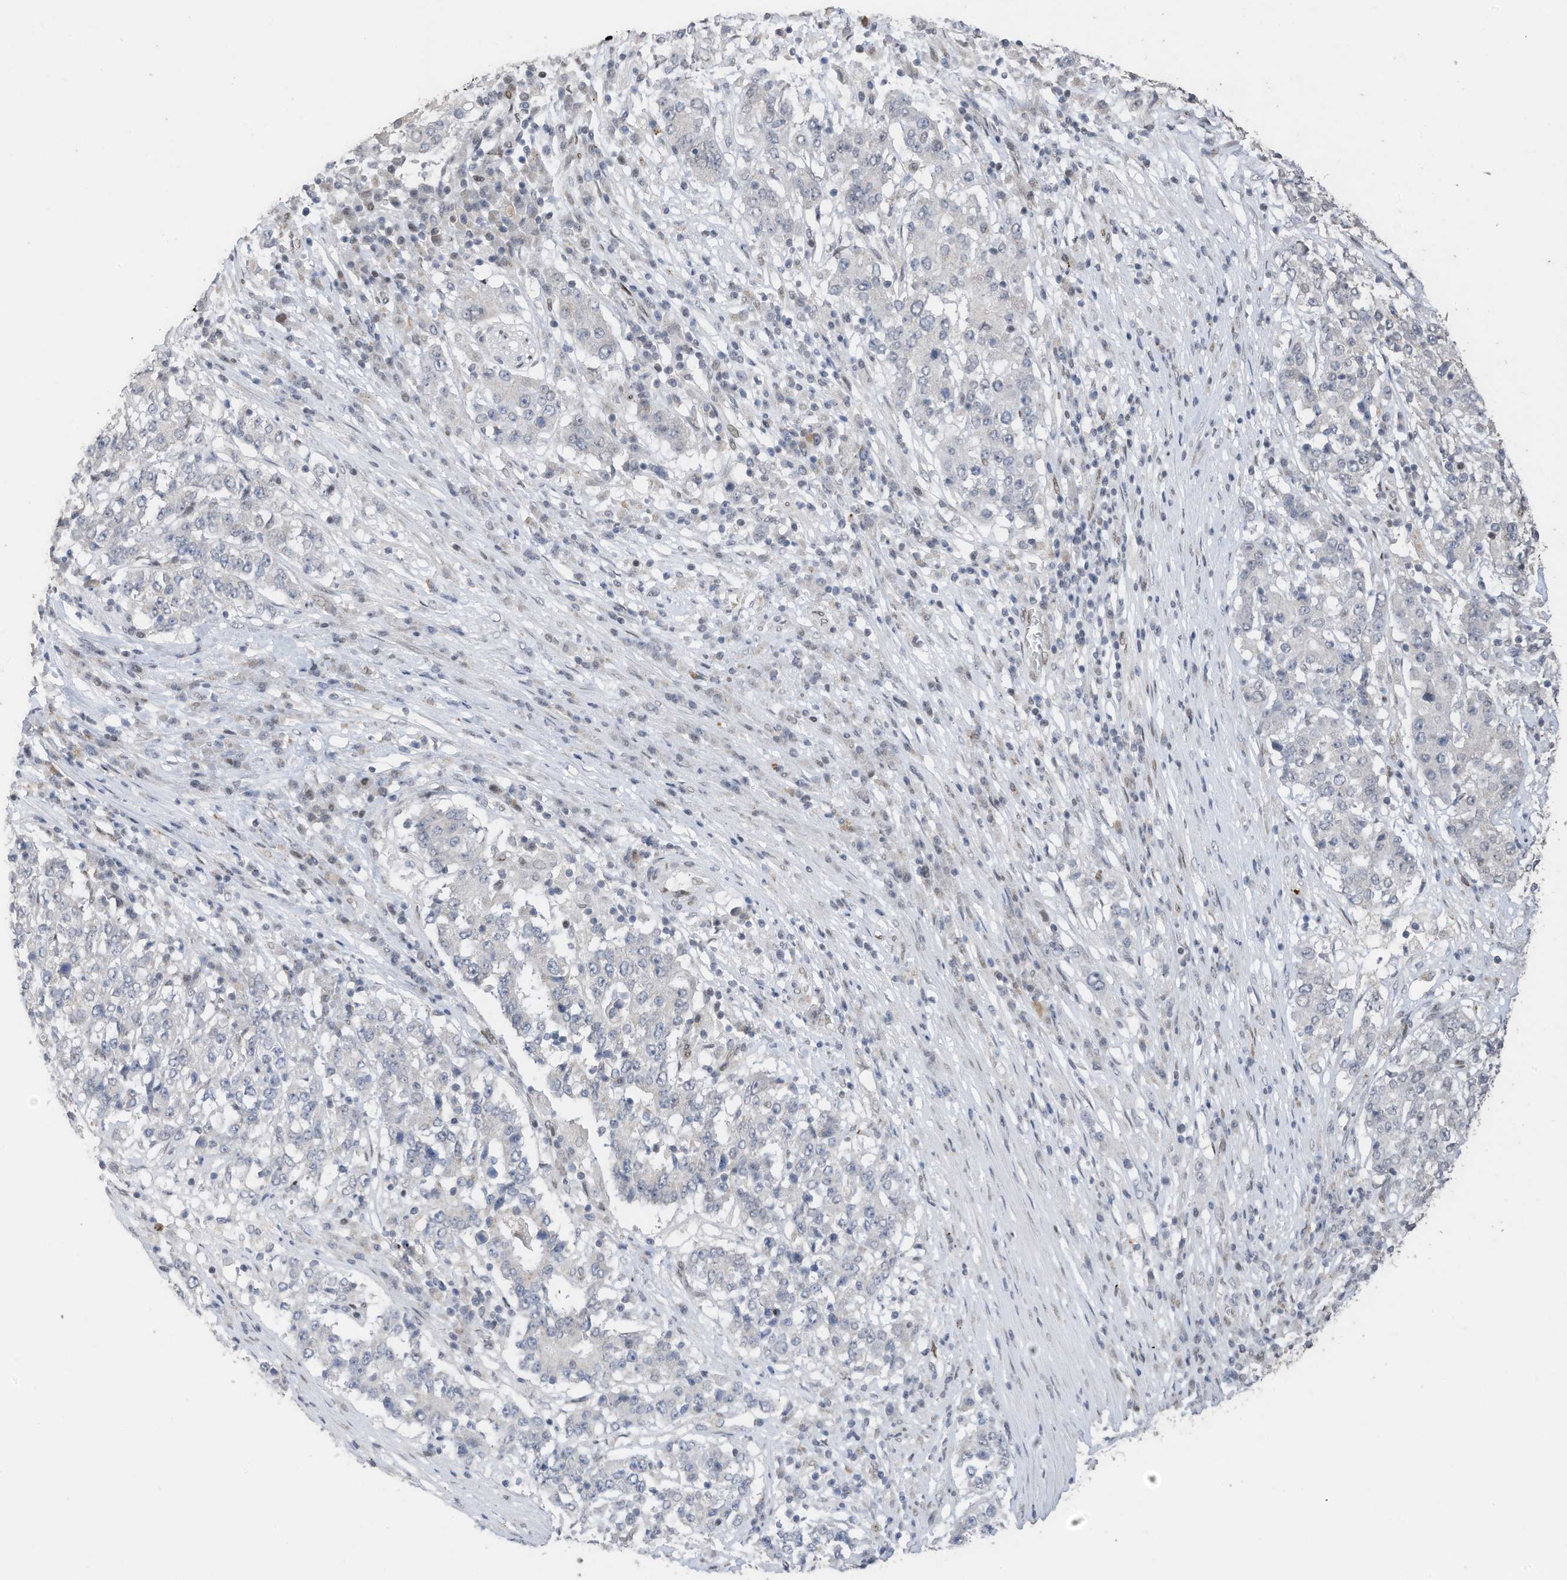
{"staining": {"intensity": "negative", "quantity": "none", "location": "none"}, "tissue": "stomach cancer", "cell_type": "Tumor cells", "image_type": "cancer", "snomed": [{"axis": "morphology", "description": "Adenocarcinoma, NOS"}, {"axis": "topography", "description": "Stomach"}], "caption": "DAB (3,3'-diaminobenzidine) immunohistochemical staining of adenocarcinoma (stomach) shows no significant staining in tumor cells.", "gene": "RABL3", "patient": {"sex": "male", "age": 59}}